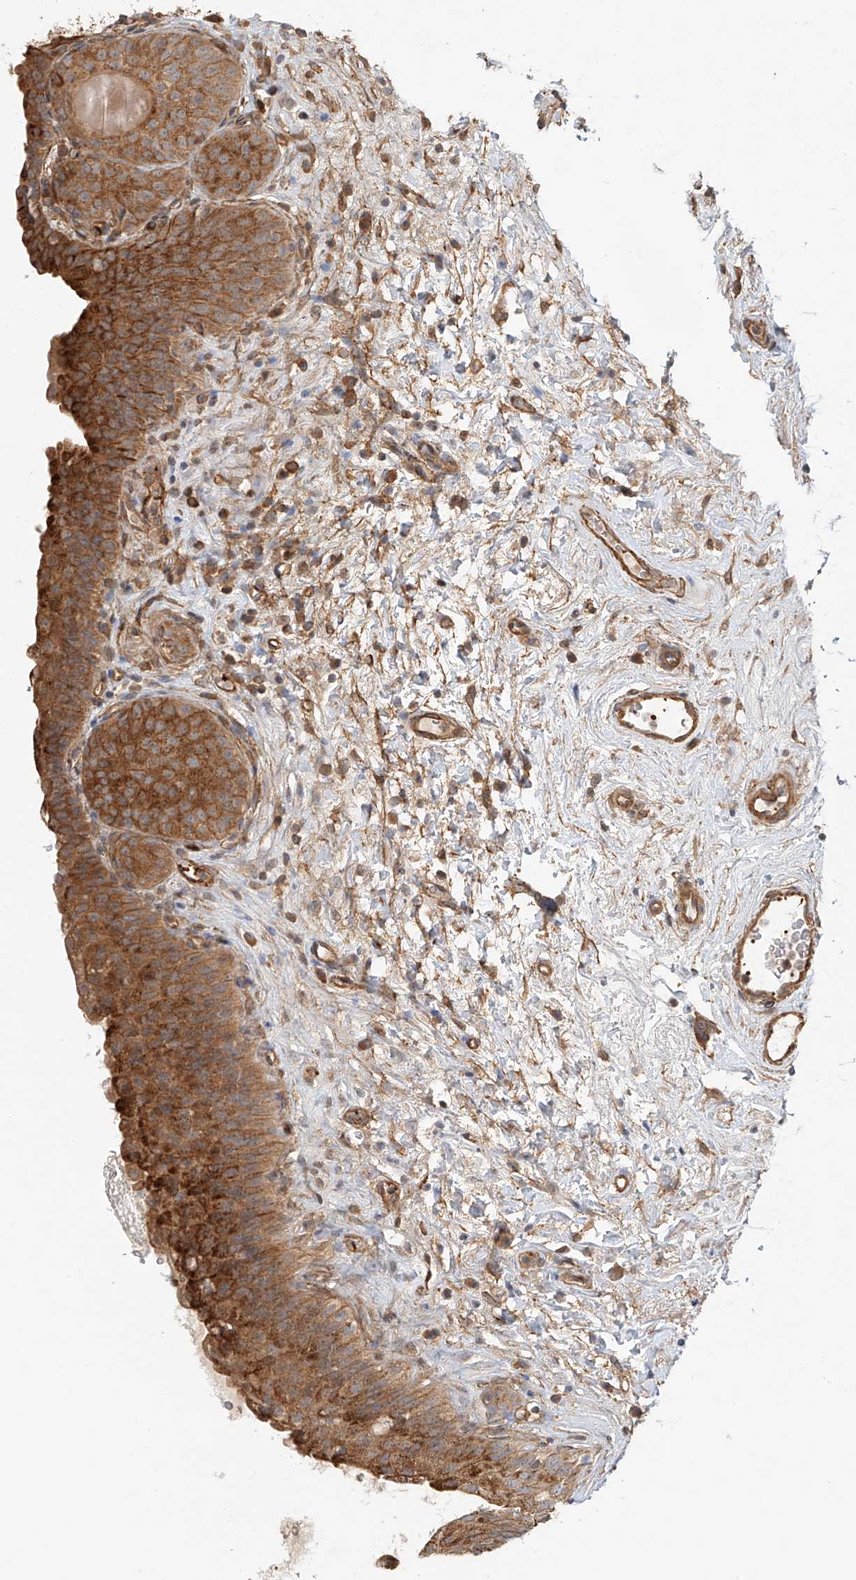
{"staining": {"intensity": "strong", "quantity": ">75%", "location": "cytoplasmic/membranous"}, "tissue": "urinary bladder", "cell_type": "Urothelial cells", "image_type": "normal", "snomed": [{"axis": "morphology", "description": "Normal tissue, NOS"}, {"axis": "topography", "description": "Urinary bladder"}], "caption": "A high amount of strong cytoplasmic/membranous positivity is identified in about >75% of urothelial cells in unremarkable urinary bladder.", "gene": "CSMD3", "patient": {"sex": "male", "age": 83}}